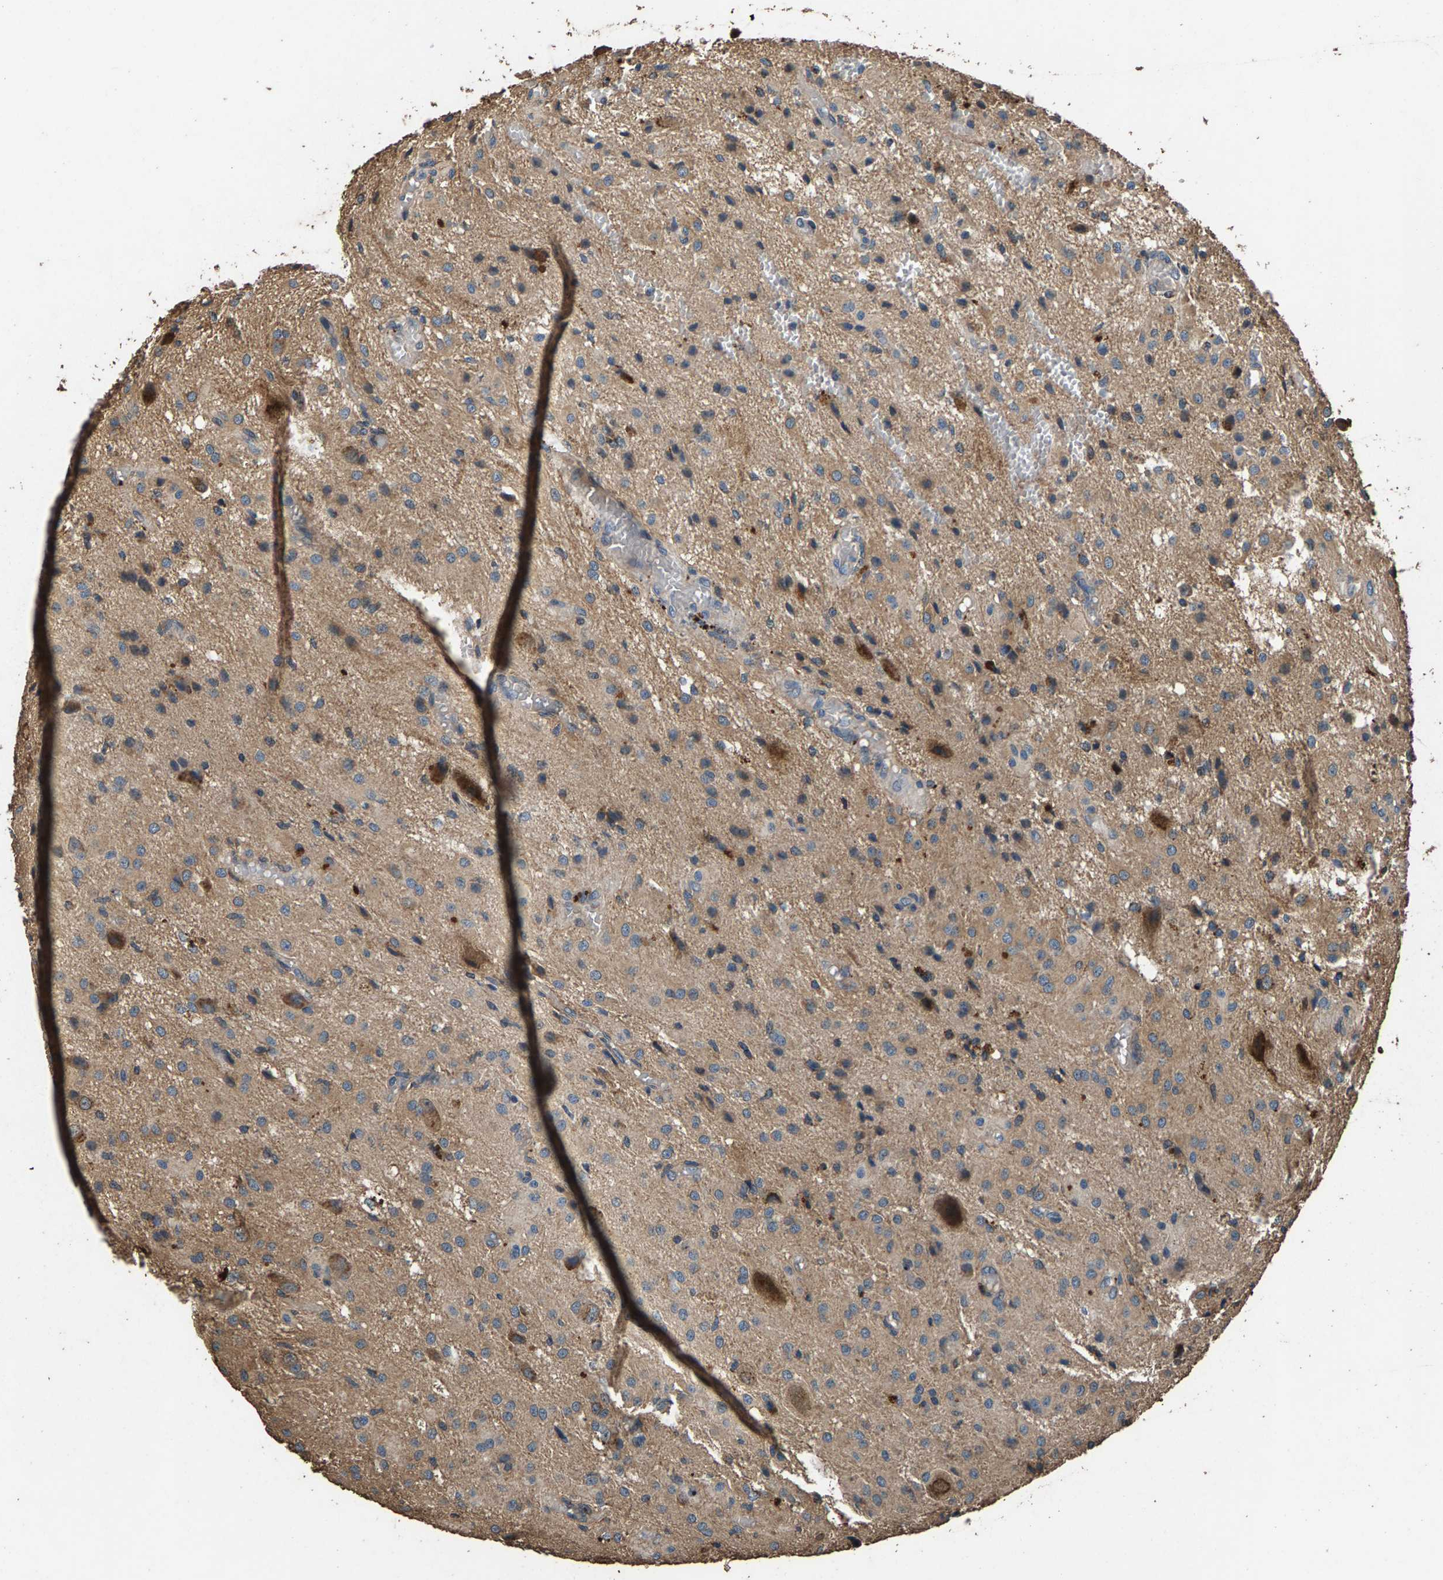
{"staining": {"intensity": "moderate", "quantity": "25%-75%", "location": "cytoplasmic/membranous"}, "tissue": "glioma", "cell_type": "Tumor cells", "image_type": "cancer", "snomed": [{"axis": "morphology", "description": "Glioma, malignant, High grade"}, {"axis": "topography", "description": "Brain"}], "caption": "This is a photomicrograph of IHC staining of high-grade glioma (malignant), which shows moderate staining in the cytoplasmic/membranous of tumor cells.", "gene": "MRPL27", "patient": {"sex": "female", "age": 59}}